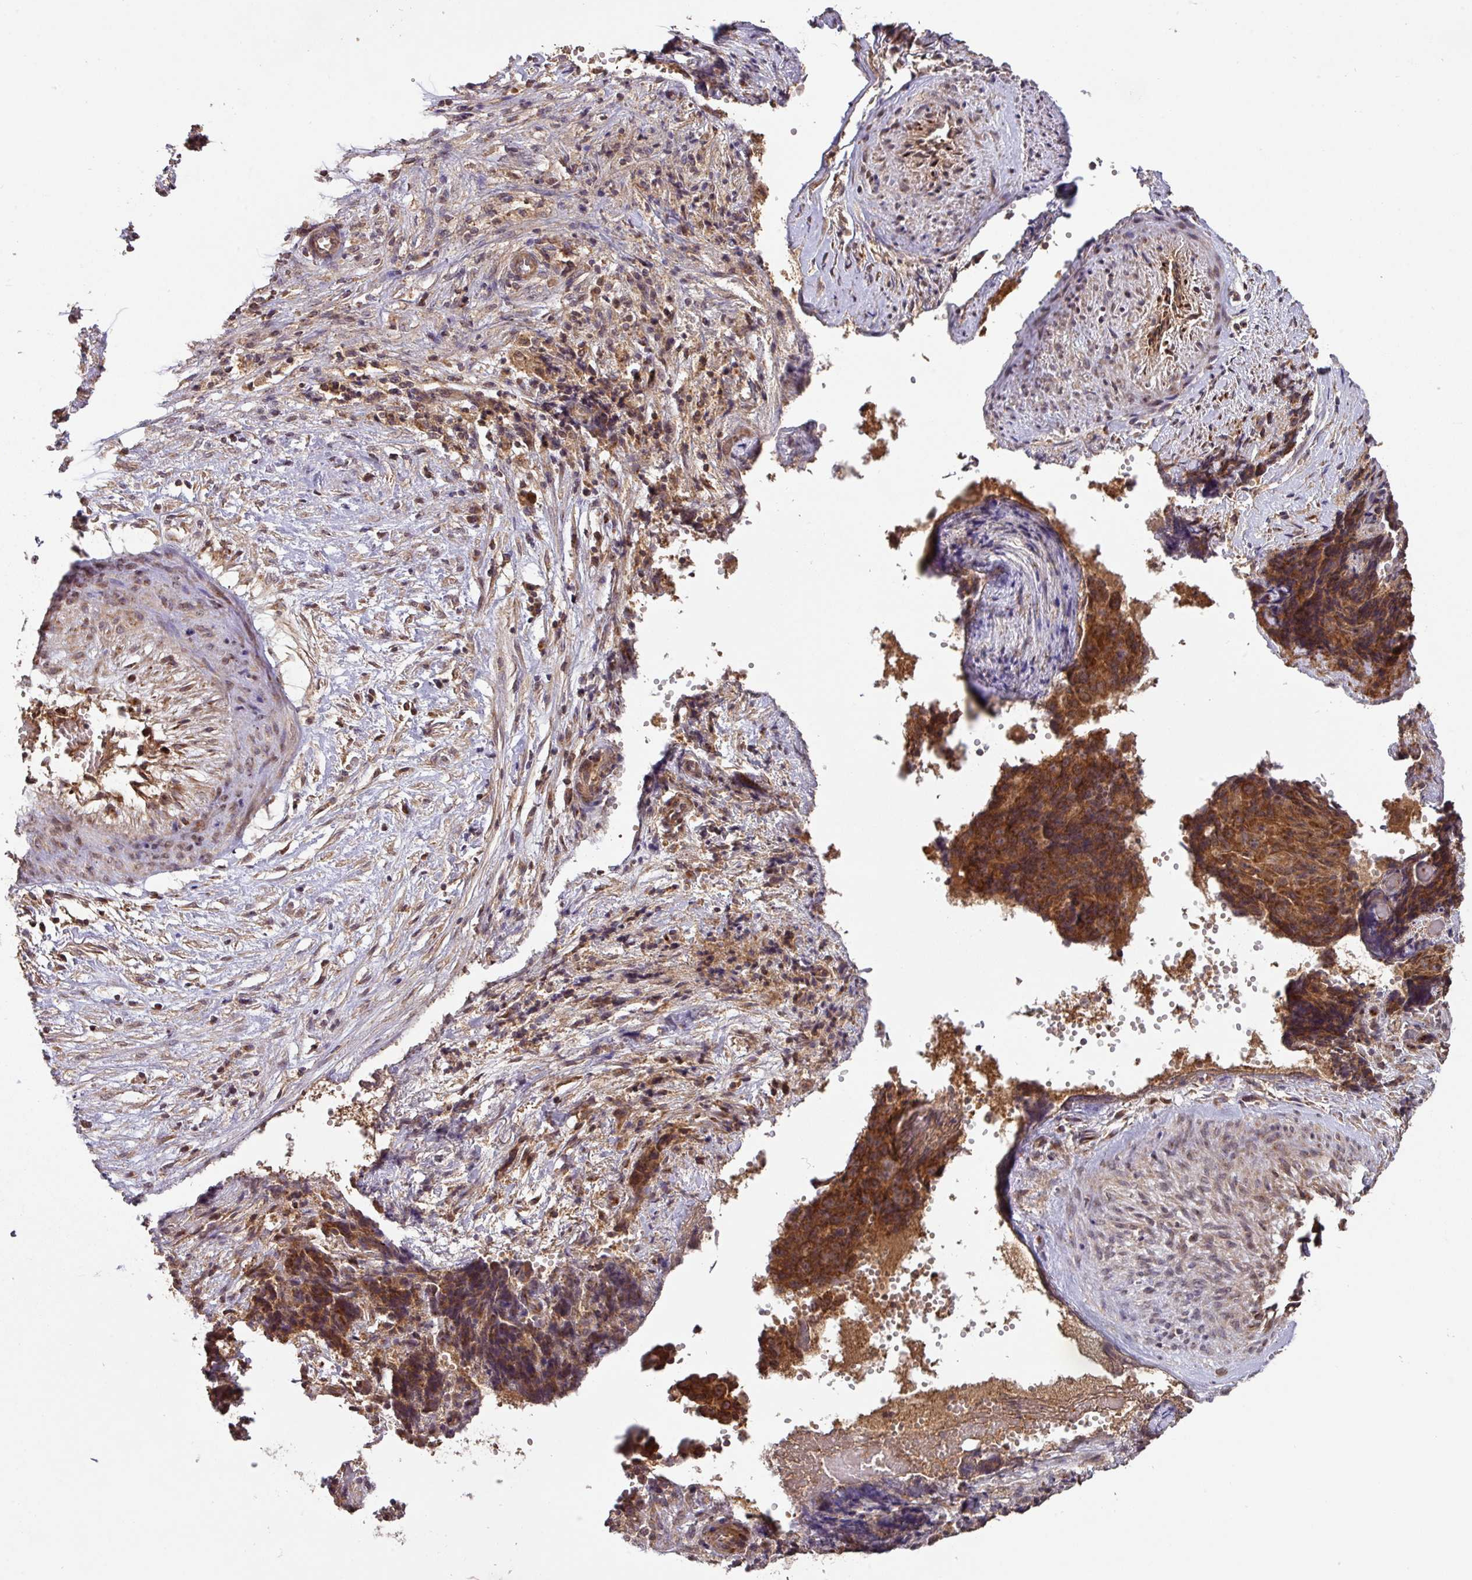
{"staining": {"intensity": "strong", "quantity": ">75%", "location": "cytoplasmic/membranous"}, "tissue": "ovarian cancer", "cell_type": "Tumor cells", "image_type": "cancer", "snomed": [{"axis": "morphology", "description": "Carcinoma, endometroid"}, {"axis": "topography", "description": "Ovary"}], "caption": "Ovarian cancer (endometroid carcinoma) was stained to show a protein in brown. There is high levels of strong cytoplasmic/membranous staining in approximately >75% of tumor cells.", "gene": "MRRF", "patient": {"sex": "female", "age": 42}}